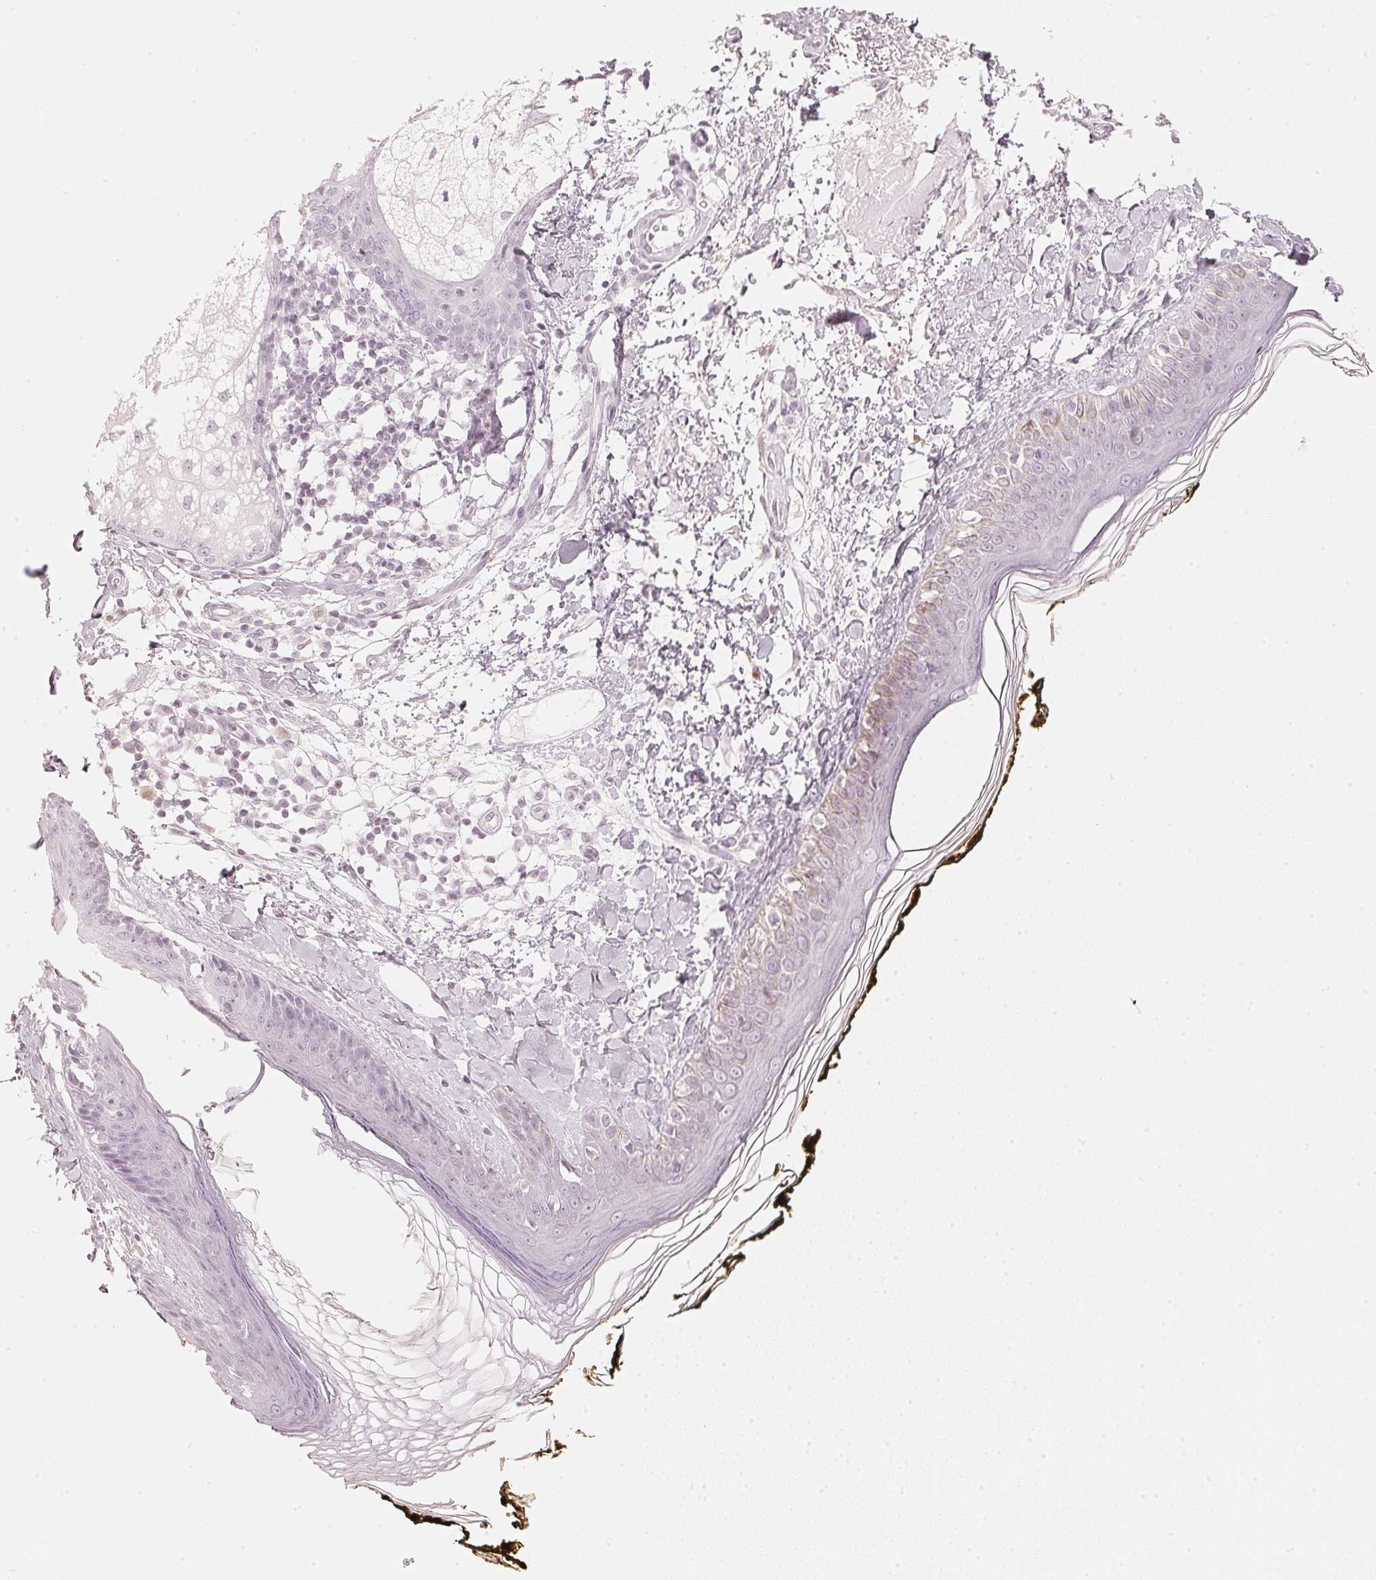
{"staining": {"intensity": "negative", "quantity": "none", "location": "none"}, "tissue": "skin", "cell_type": "Fibroblasts", "image_type": "normal", "snomed": [{"axis": "morphology", "description": "Normal tissue, NOS"}, {"axis": "topography", "description": "Skin"}], "caption": "This micrograph is of normal skin stained with IHC to label a protein in brown with the nuclei are counter-stained blue. There is no positivity in fibroblasts. The staining was performed using DAB (3,3'-diaminobenzidine) to visualize the protein expression in brown, while the nuclei were stained in blue with hematoxylin (Magnification: 20x).", "gene": "SLC22A8", "patient": {"sex": "male", "age": 76}}